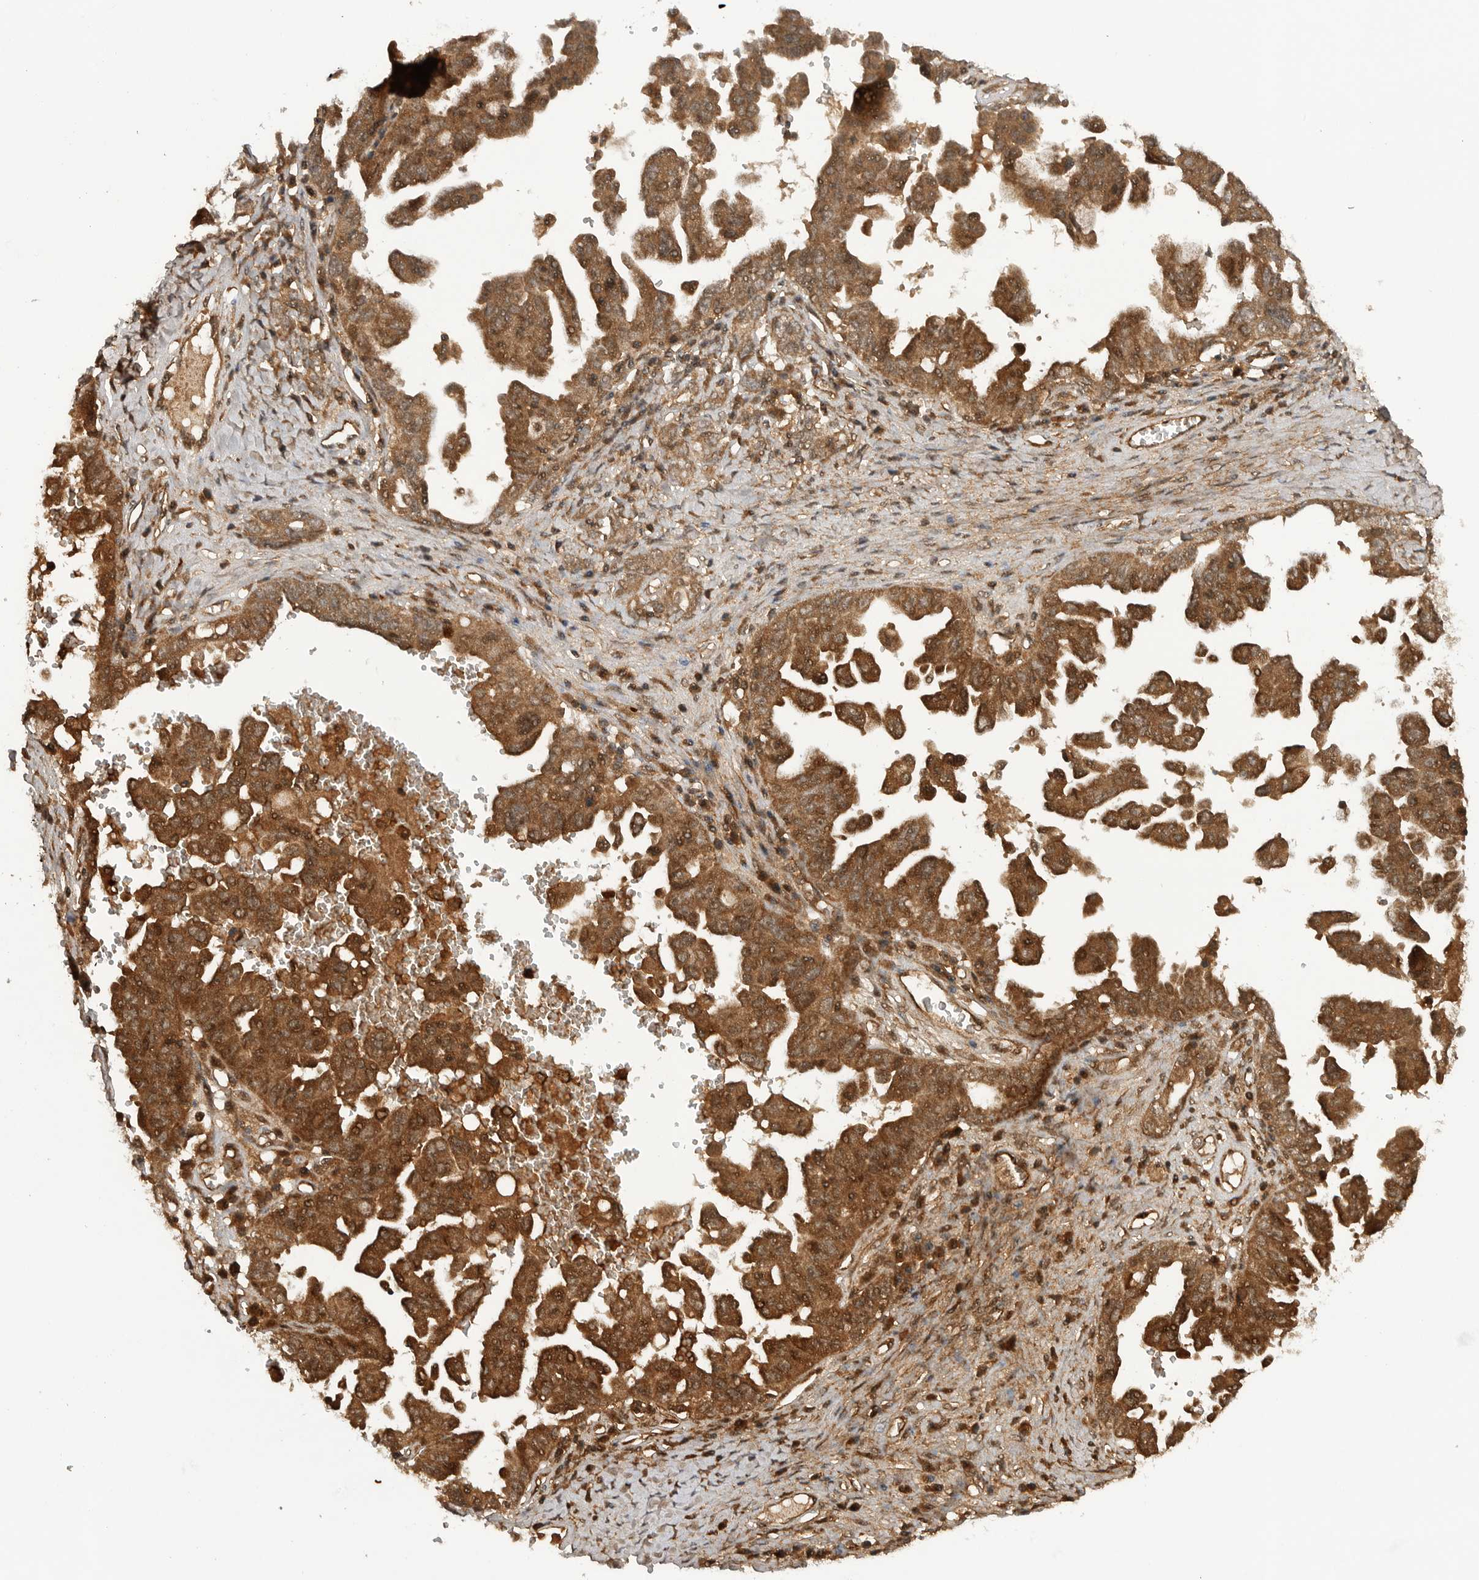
{"staining": {"intensity": "strong", "quantity": ">75%", "location": "cytoplasmic/membranous"}, "tissue": "ovarian cancer", "cell_type": "Tumor cells", "image_type": "cancer", "snomed": [{"axis": "morphology", "description": "Carcinoma, endometroid"}, {"axis": "topography", "description": "Ovary"}], "caption": "This photomicrograph shows immunohistochemistry staining of endometroid carcinoma (ovarian), with high strong cytoplasmic/membranous positivity in approximately >75% of tumor cells.", "gene": "PRDX4", "patient": {"sex": "female", "age": 62}}